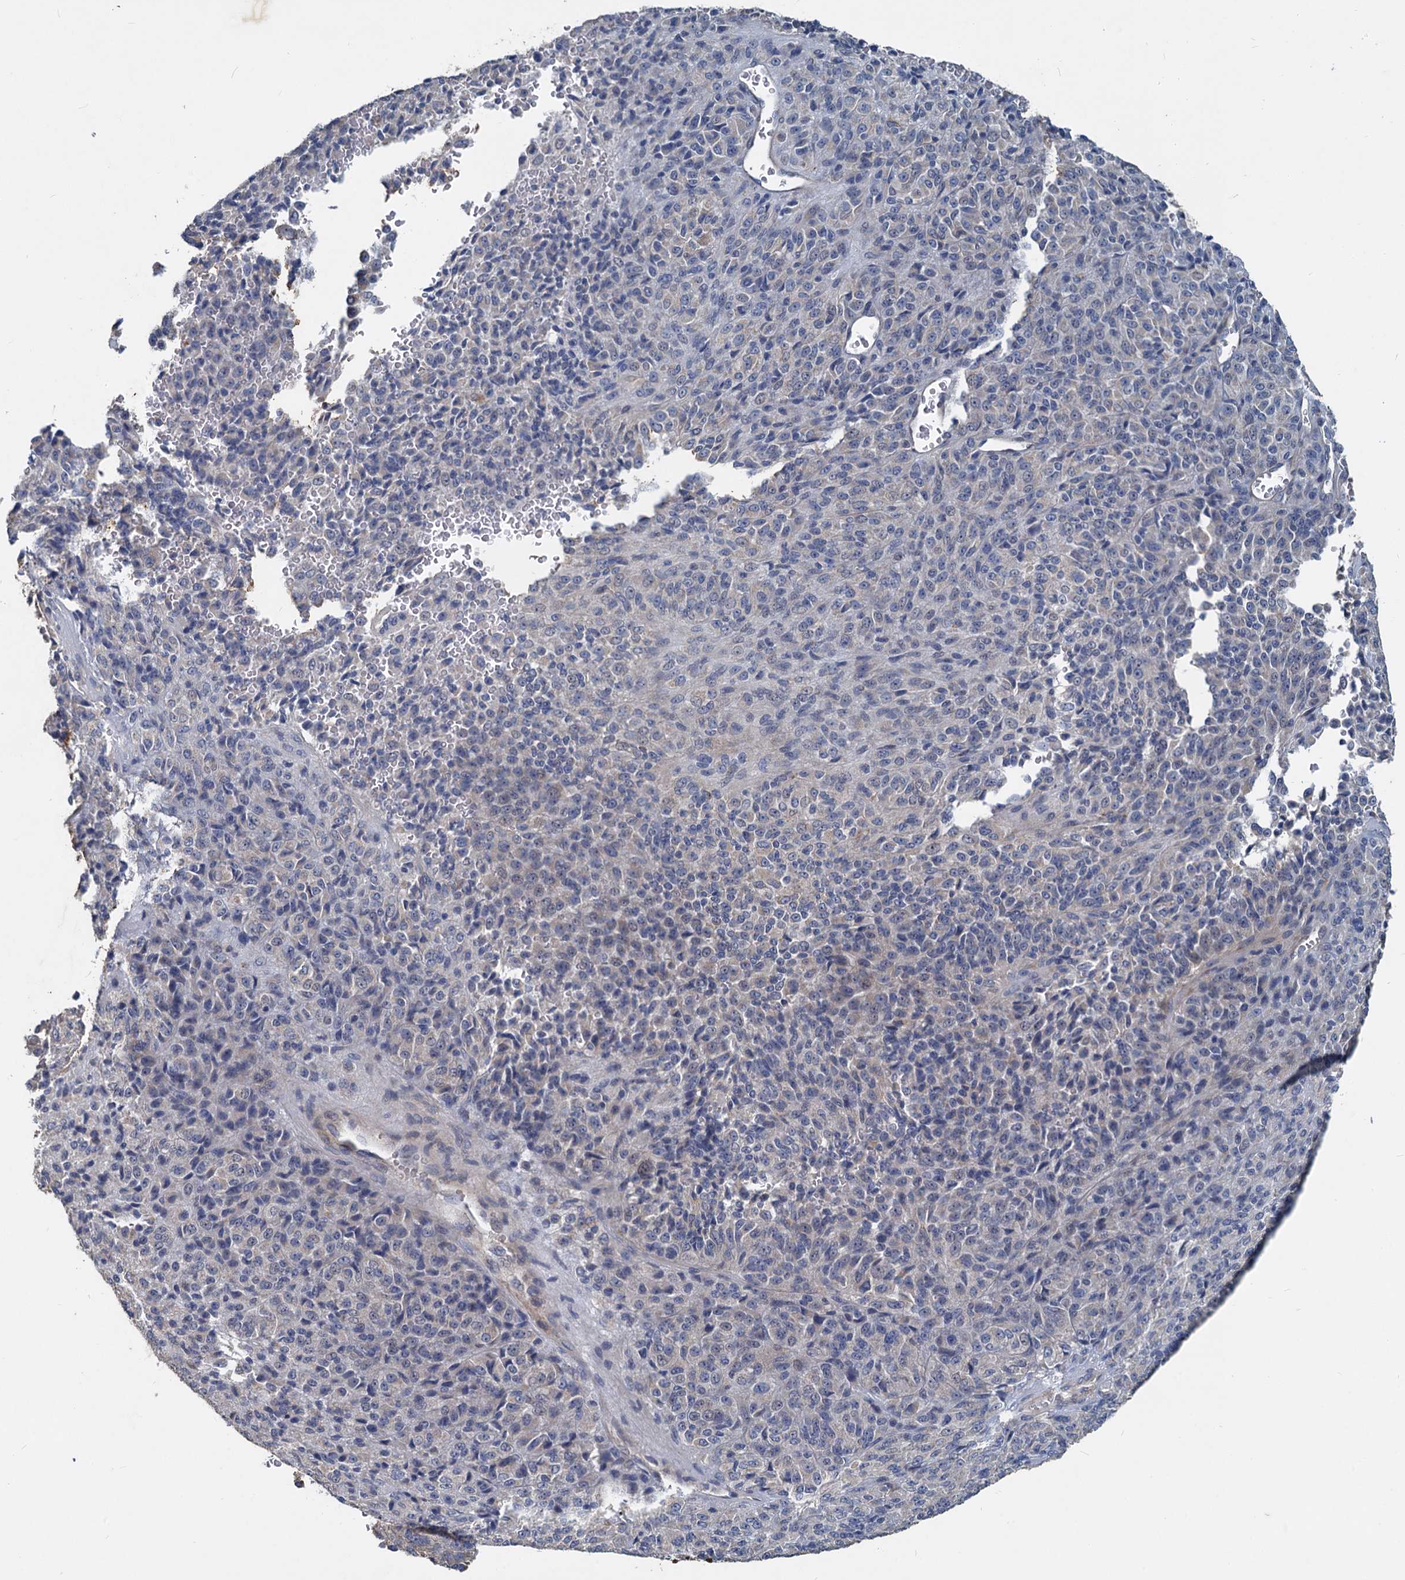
{"staining": {"intensity": "negative", "quantity": "none", "location": "none"}, "tissue": "melanoma", "cell_type": "Tumor cells", "image_type": "cancer", "snomed": [{"axis": "morphology", "description": "Malignant melanoma, Metastatic site"}, {"axis": "topography", "description": "Brain"}], "caption": "IHC micrograph of neoplastic tissue: human malignant melanoma (metastatic site) stained with DAB (3,3'-diaminobenzidine) exhibits no significant protein staining in tumor cells. (Immunohistochemistry (ihc), brightfield microscopy, high magnification).", "gene": "SLC2A7", "patient": {"sex": "female", "age": 56}}